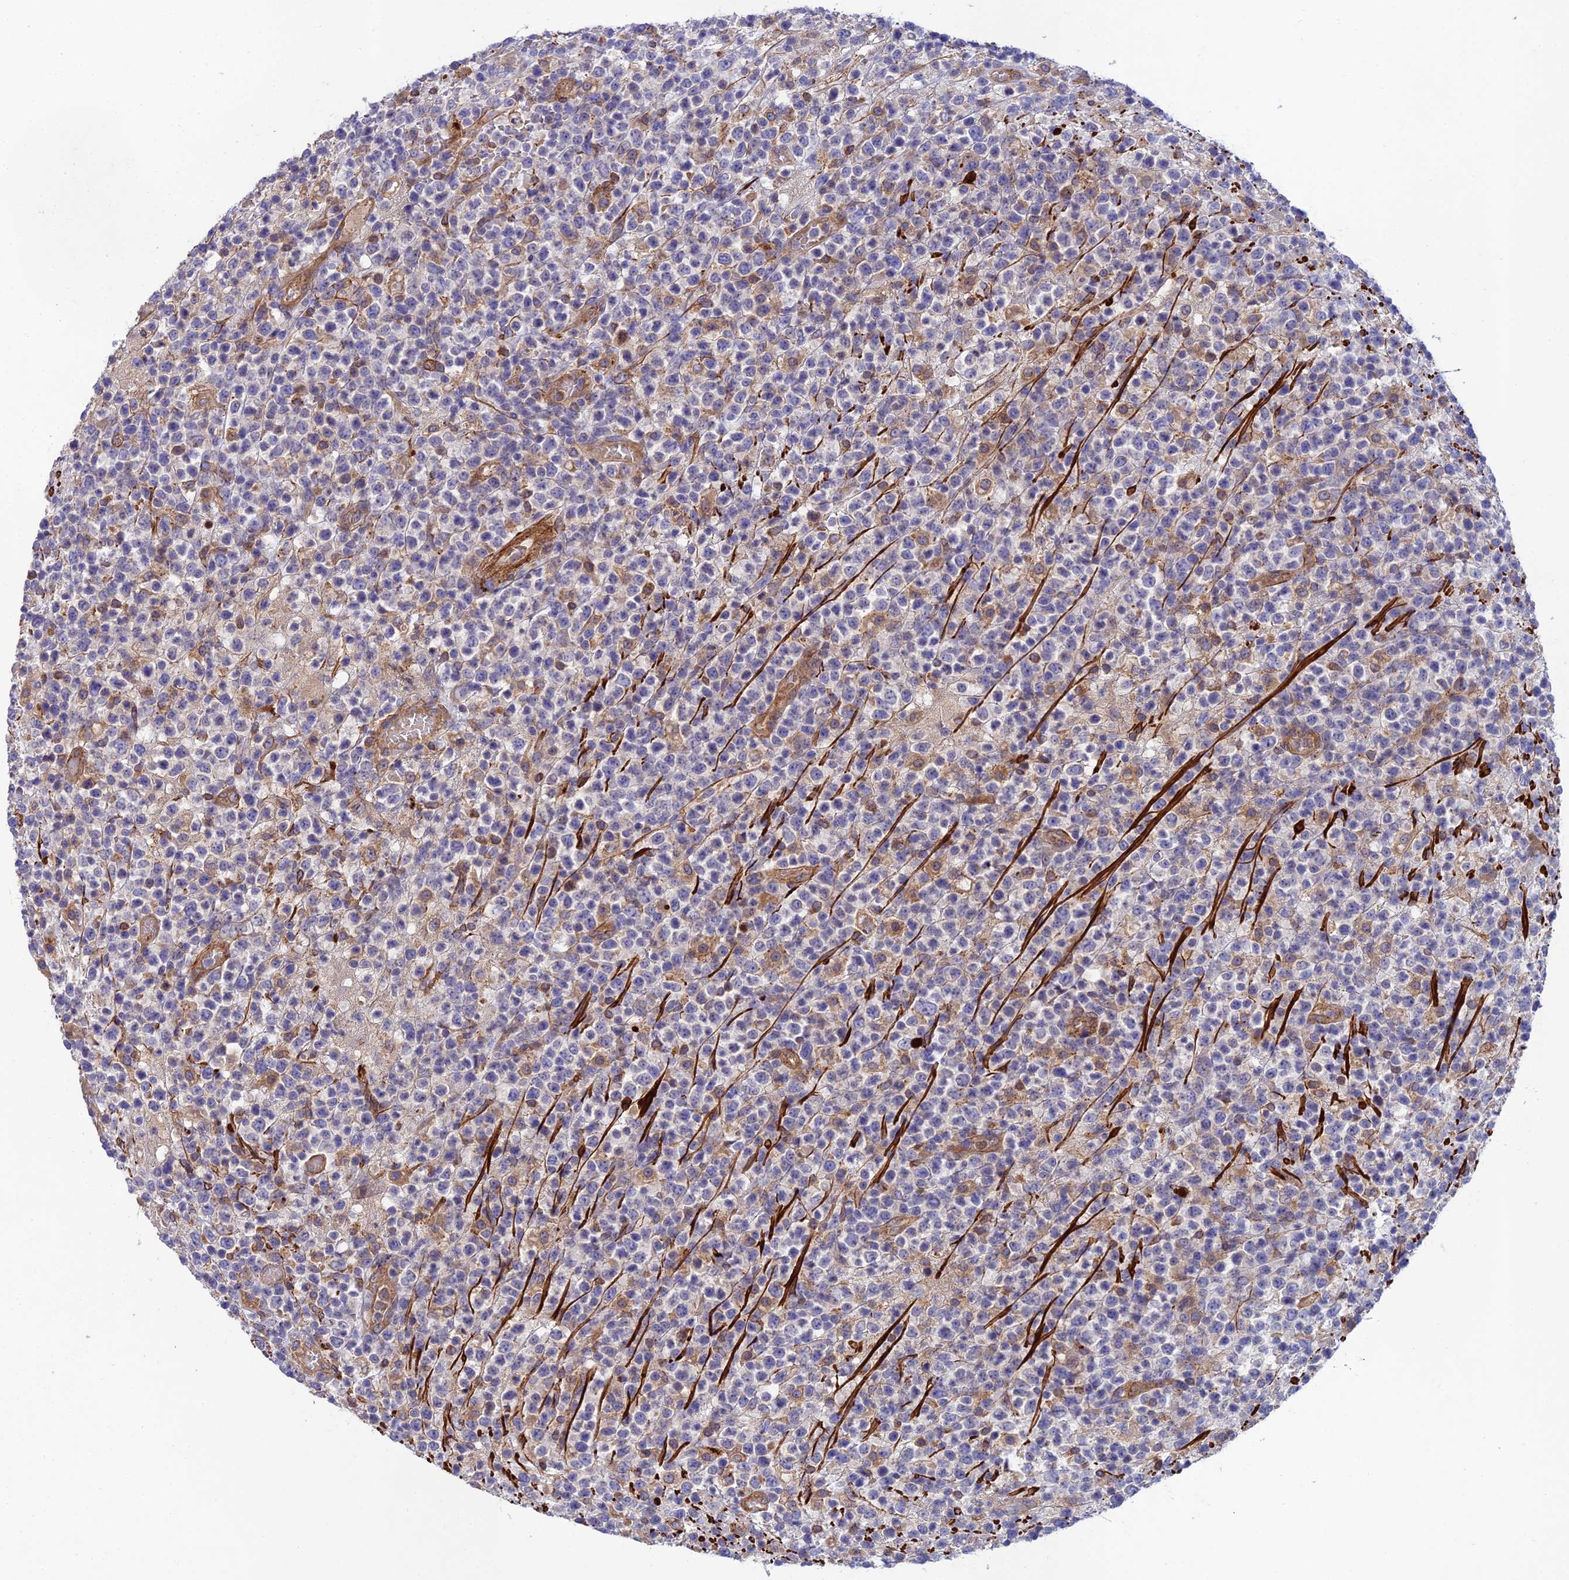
{"staining": {"intensity": "negative", "quantity": "none", "location": "none"}, "tissue": "lymphoma", "cell_type": "Tumor cells", "image_type": "cancer", "snomed": [{"axis": "morphology", "description": "Malignant lymphoma, non-Hodgkin's type, High grade"}, {"axis": "topography", "description": "Colon"}], "caption": "Immunohistochemical staining of human lymphoma exhibits no significant staining in tumor cells. (Brightfield microscopy of DAB (3,3'-diaminobenzidine) IHC at high magnification).", "gene": "RALGAPA2", "patient": {"sex": "female", "age": 53}}